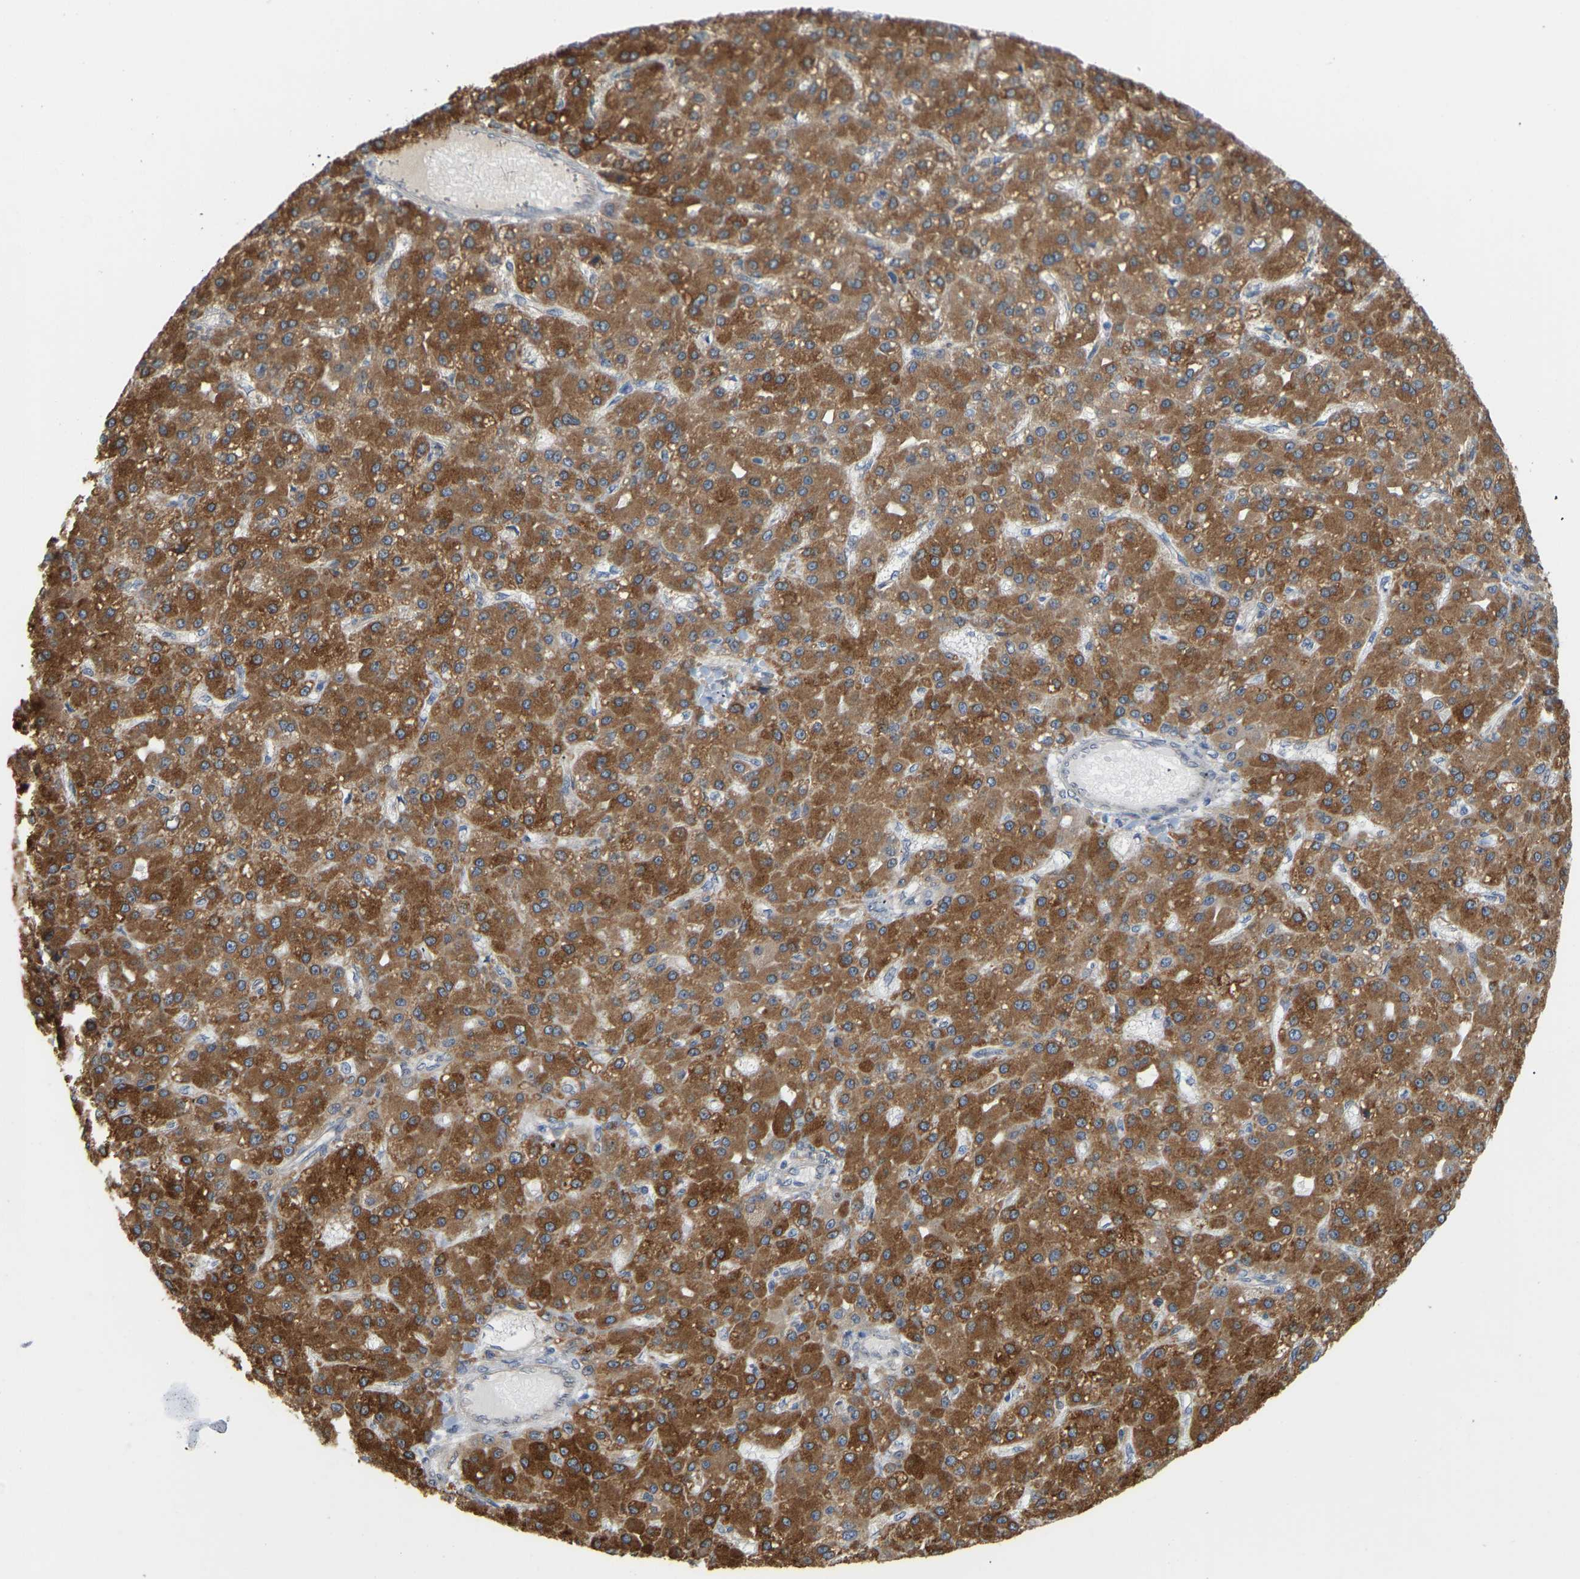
{"staining": {"intensity": "moderate", "quantity": ">75%", "location": "cytoplasmic/membranous"}, "tissue": "liver cancer", "cell_type": "Tumor cells", "image_type": "cancer", "snomed": [{"axis": "morphology", "description": "Carcinoma, Hepatocellular, NOS"}, {"axis": "topography", "description": "Liver"}], "caption": "Protein staining of hepatocellular carcinoma (liver) tissue demonstrates moderate cytoplasmic/membranous positivity in approximately >75% of tumor cells.", "gene": "BEND3", "patient": {"sex": "male", "age": 67}}